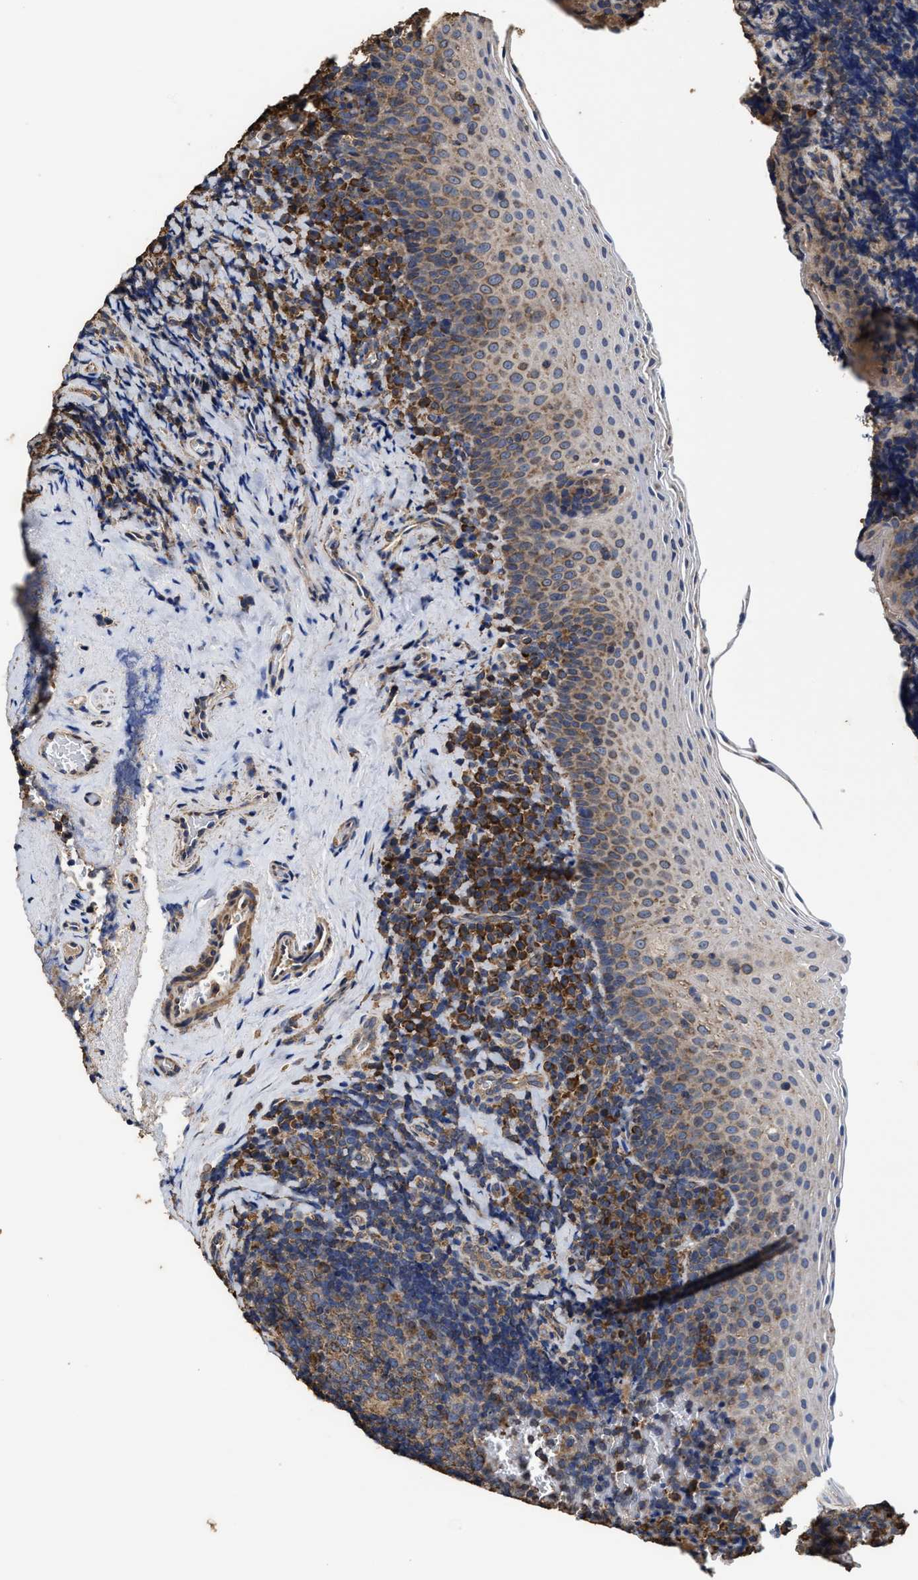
{"staining": {"intensity": "moderate", "quantity": "<25%", "location": "cytoplasmic/membranous"}, "tissue": "tonsil", "cell_type": "Germinal center cells", "image_type": "normal", "snomed": [{"axis": "morphology", "description": "Normal tissue, NOS"}, {"axis": "morphology", "description": "Inflammation, NOS"}, {"axis": "topography", "description": "Tonsil"}], "caption": "Immunohistochemistry of benign tonsil displays low levels of moderate cytoplasmic/membranous expression in approximately <25% of germinal center cells. (DAB IHC, brown staining for protein, blue staining for nuclei).", "gene": "SFXN4", "patient": {"sex": "female", "age": 31}}